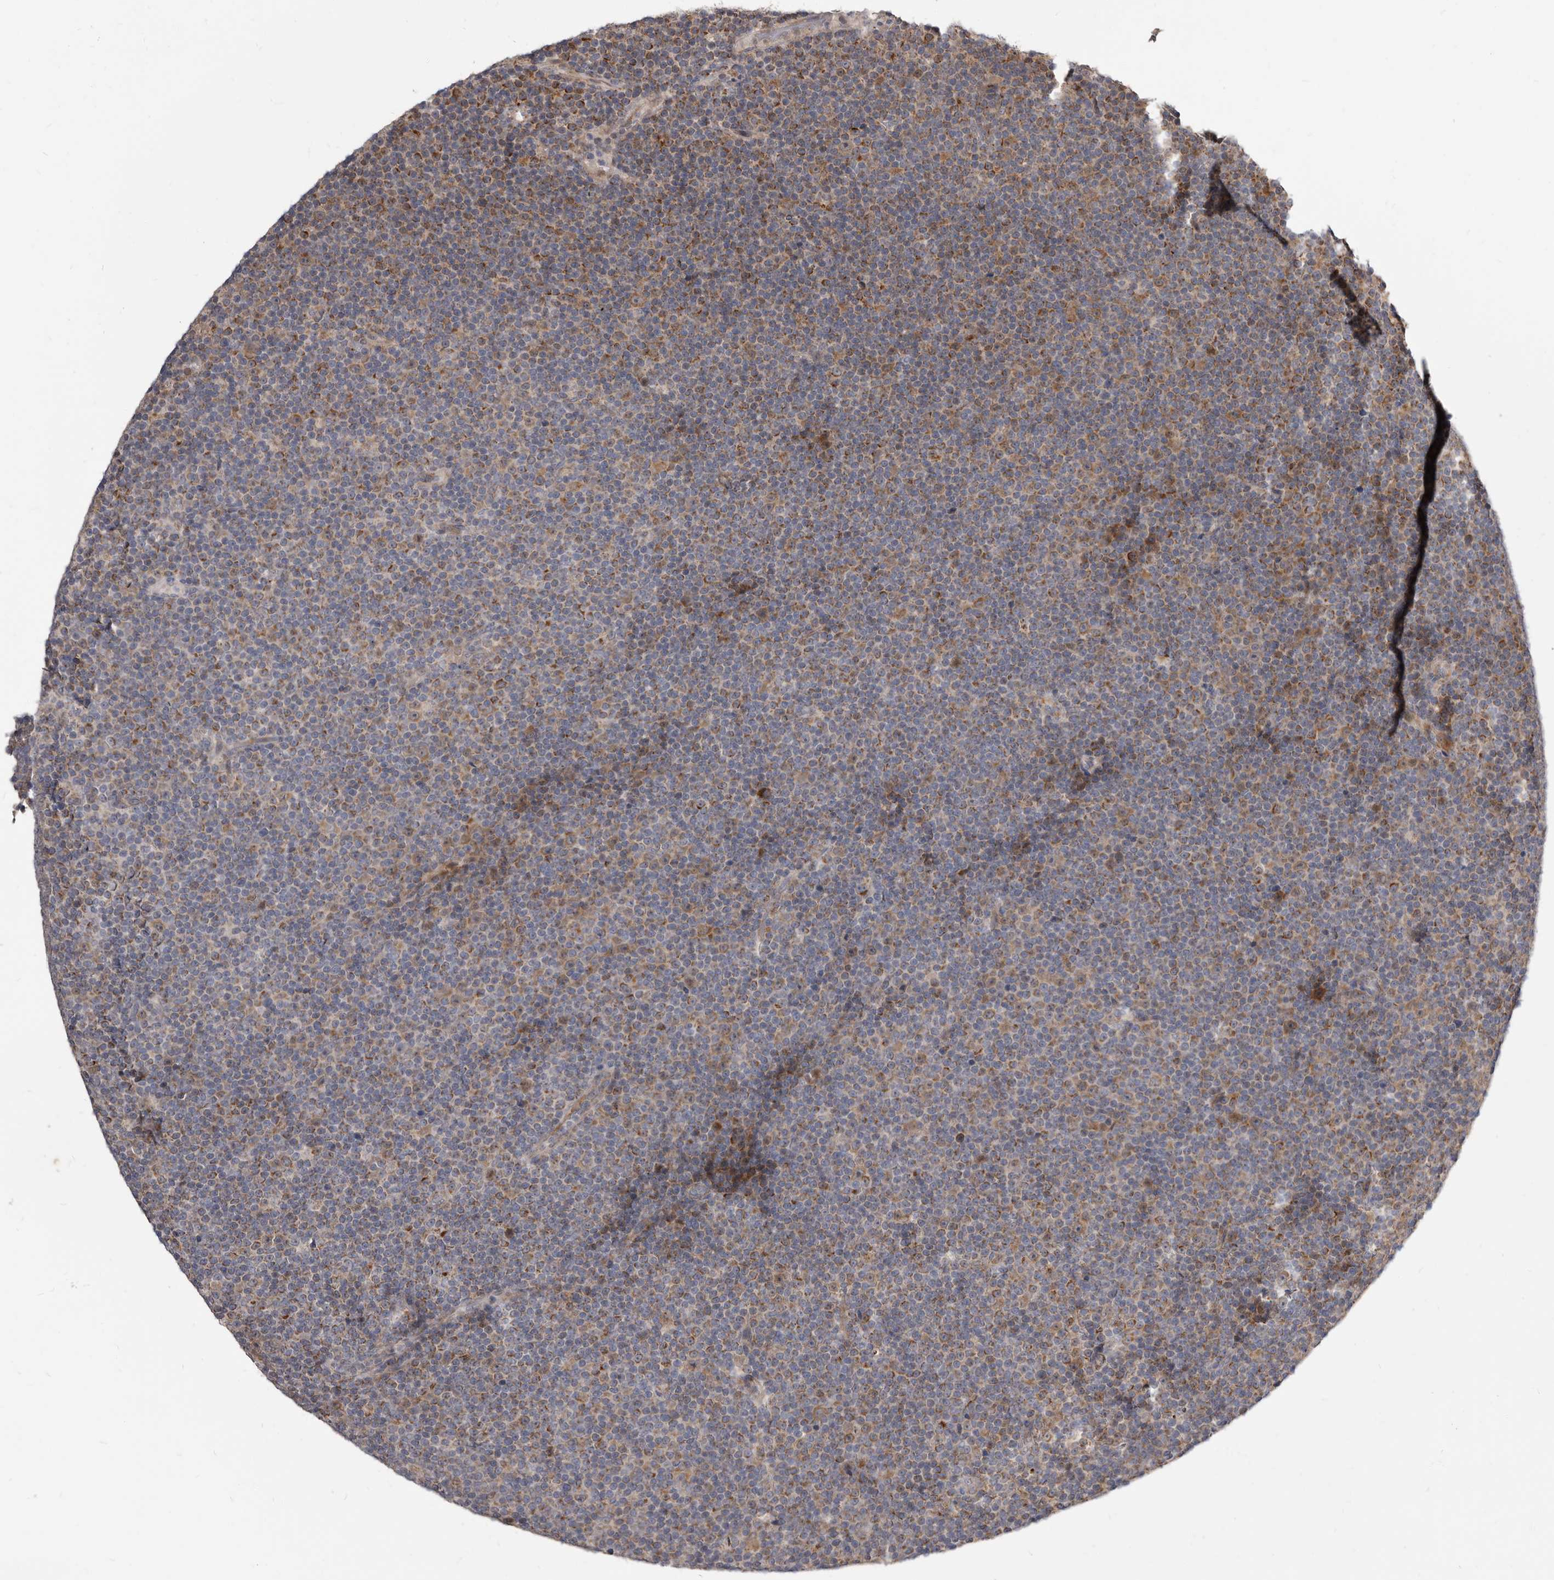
{"staining": {"intensity": "moderate", "quantity": "<25%", "location": "cytoplasmic/membranous"}, "tissue": "lymphoma", "cell_type": "Tumor cells", "image_type": "cancer", "snomed": [{"axis": "morphology", "description": "Malignant lymphoma, non-Hodgkin's type, Low grade"}, {"axis": "topography", "description": "Lymph node"}], "caption": "Moderate cytoplasmic/membranous staining is identified in about <25% of tumor cells in malignant lymphoma, non-Hodgkin's type (low-grade). (DAB (3,3'-diaminobenzidine) = brown stain, brightfield microscopy at high magnification).", "gene": "SMC4", "patient": {"sex": "female", "age": 67}}